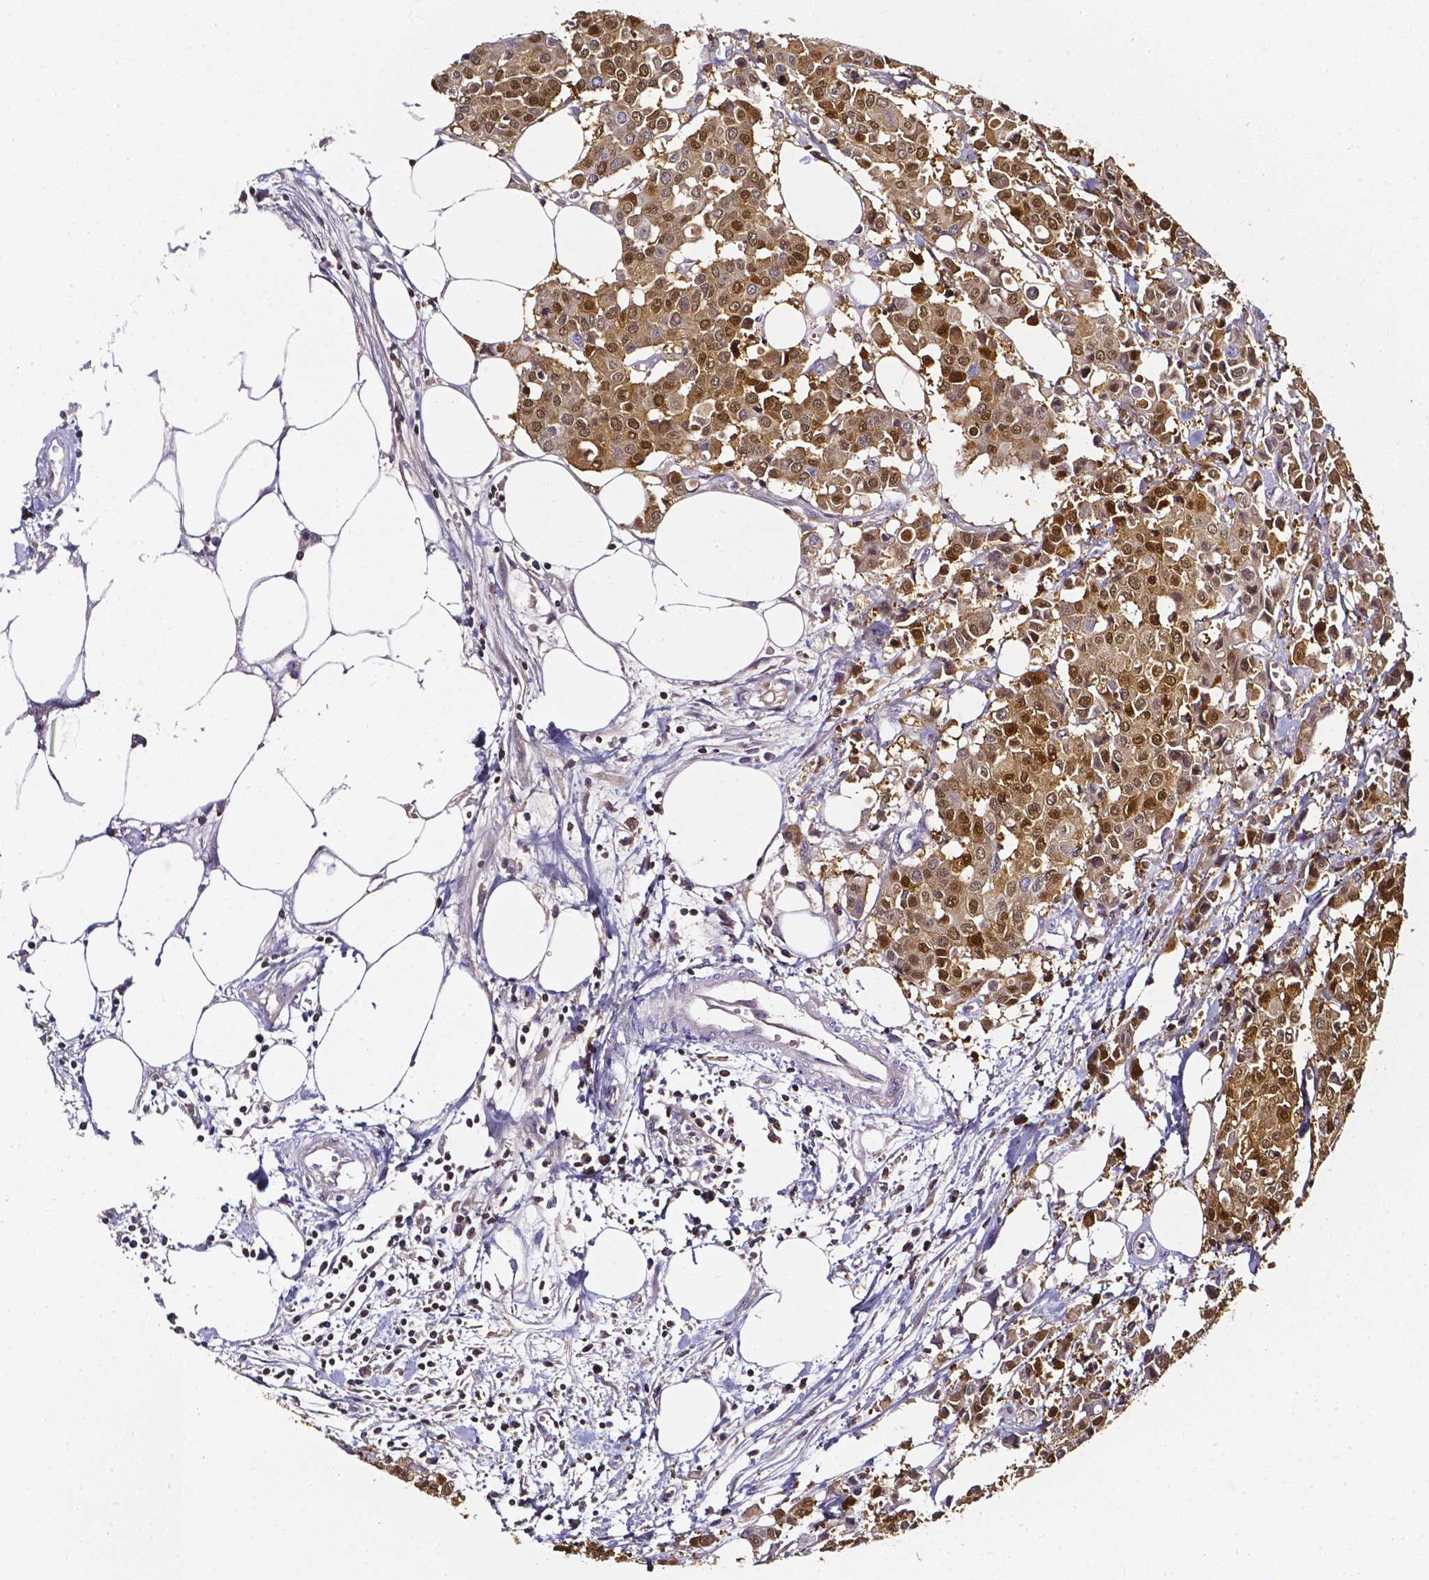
{"staining": {"intensity": "moderate", "quantity": ">75%", "location": "cytoplasmic/membranous,nuclear"}, "tissue": "carcinoid", "cell_type": "Tumor cells", "image_type": "cancer", "snomed": [{"axis": "morphology", "description": "Carcinoid, malignant, NOS"}, {"axis": "topography", "description": "Colon"}], "caption": "The immunohistochemical stain labels moderate cytoplasmic/membranous and nuclear positivity in tumor cells of carcinoid (malignant) tissue.", "gene": "AKR1B10", "patient": {"sex": "male", "age": 81}}